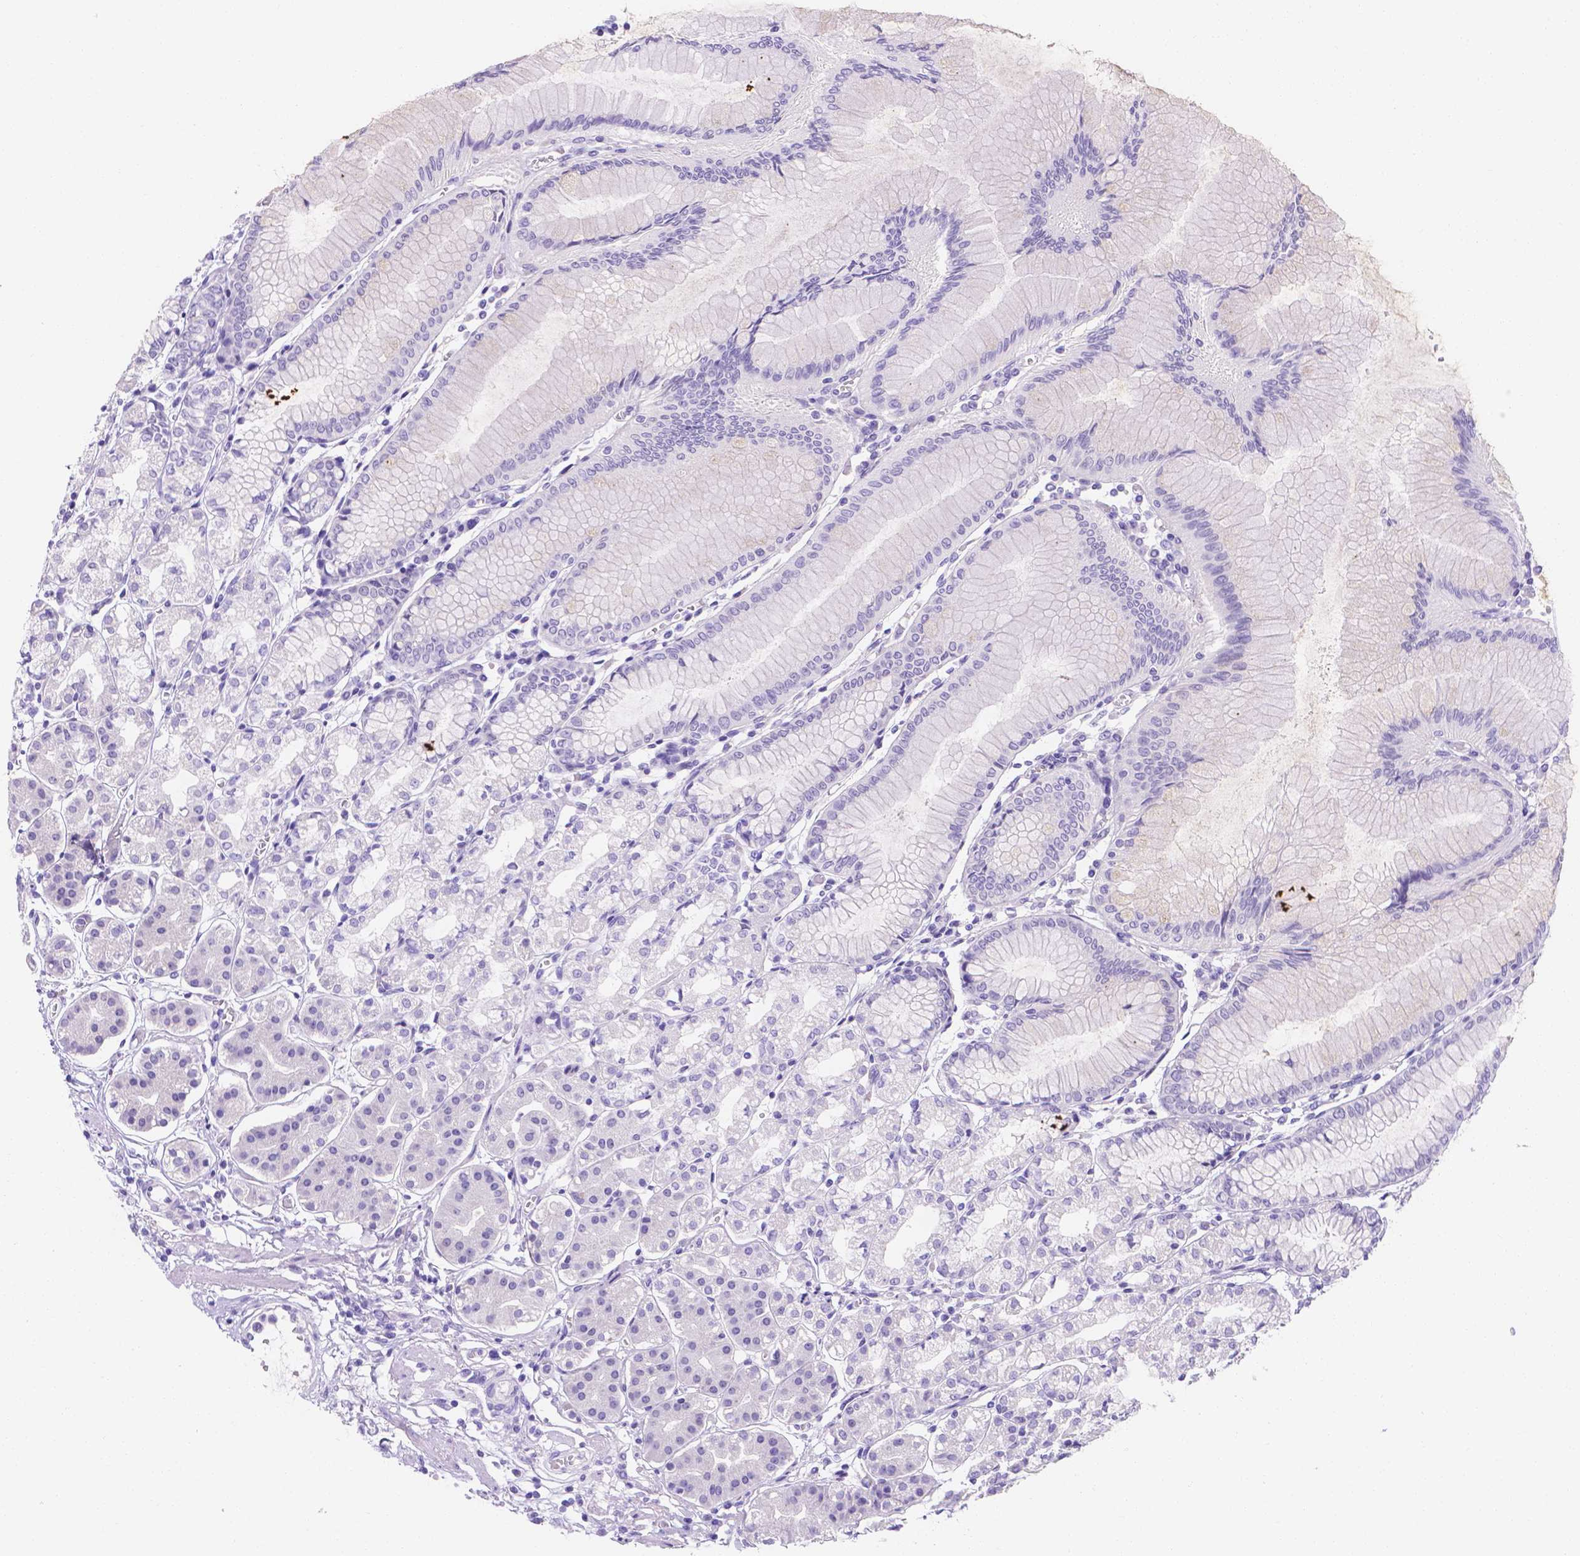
{"staining": {"intensity": "negative", "quantity": "none", "location": "none"}, "tissue": "stomach", "cell_type": "Glandular cells", "image_type": "normal", "snomed": [{"axis": "morphology", "description": "Normal tissue, NOS"}, {"axis": "topography", "description": "Skeletal muscle"}, {"axis": "topography", "description": "Stomach"}], "caption": "The photomicrograph demonstrates no significant staining in glandular cells of stomach. Nuclei are stained in blue.", "gene": "MLN", "patient": {"sex": "female", "age": 57}}